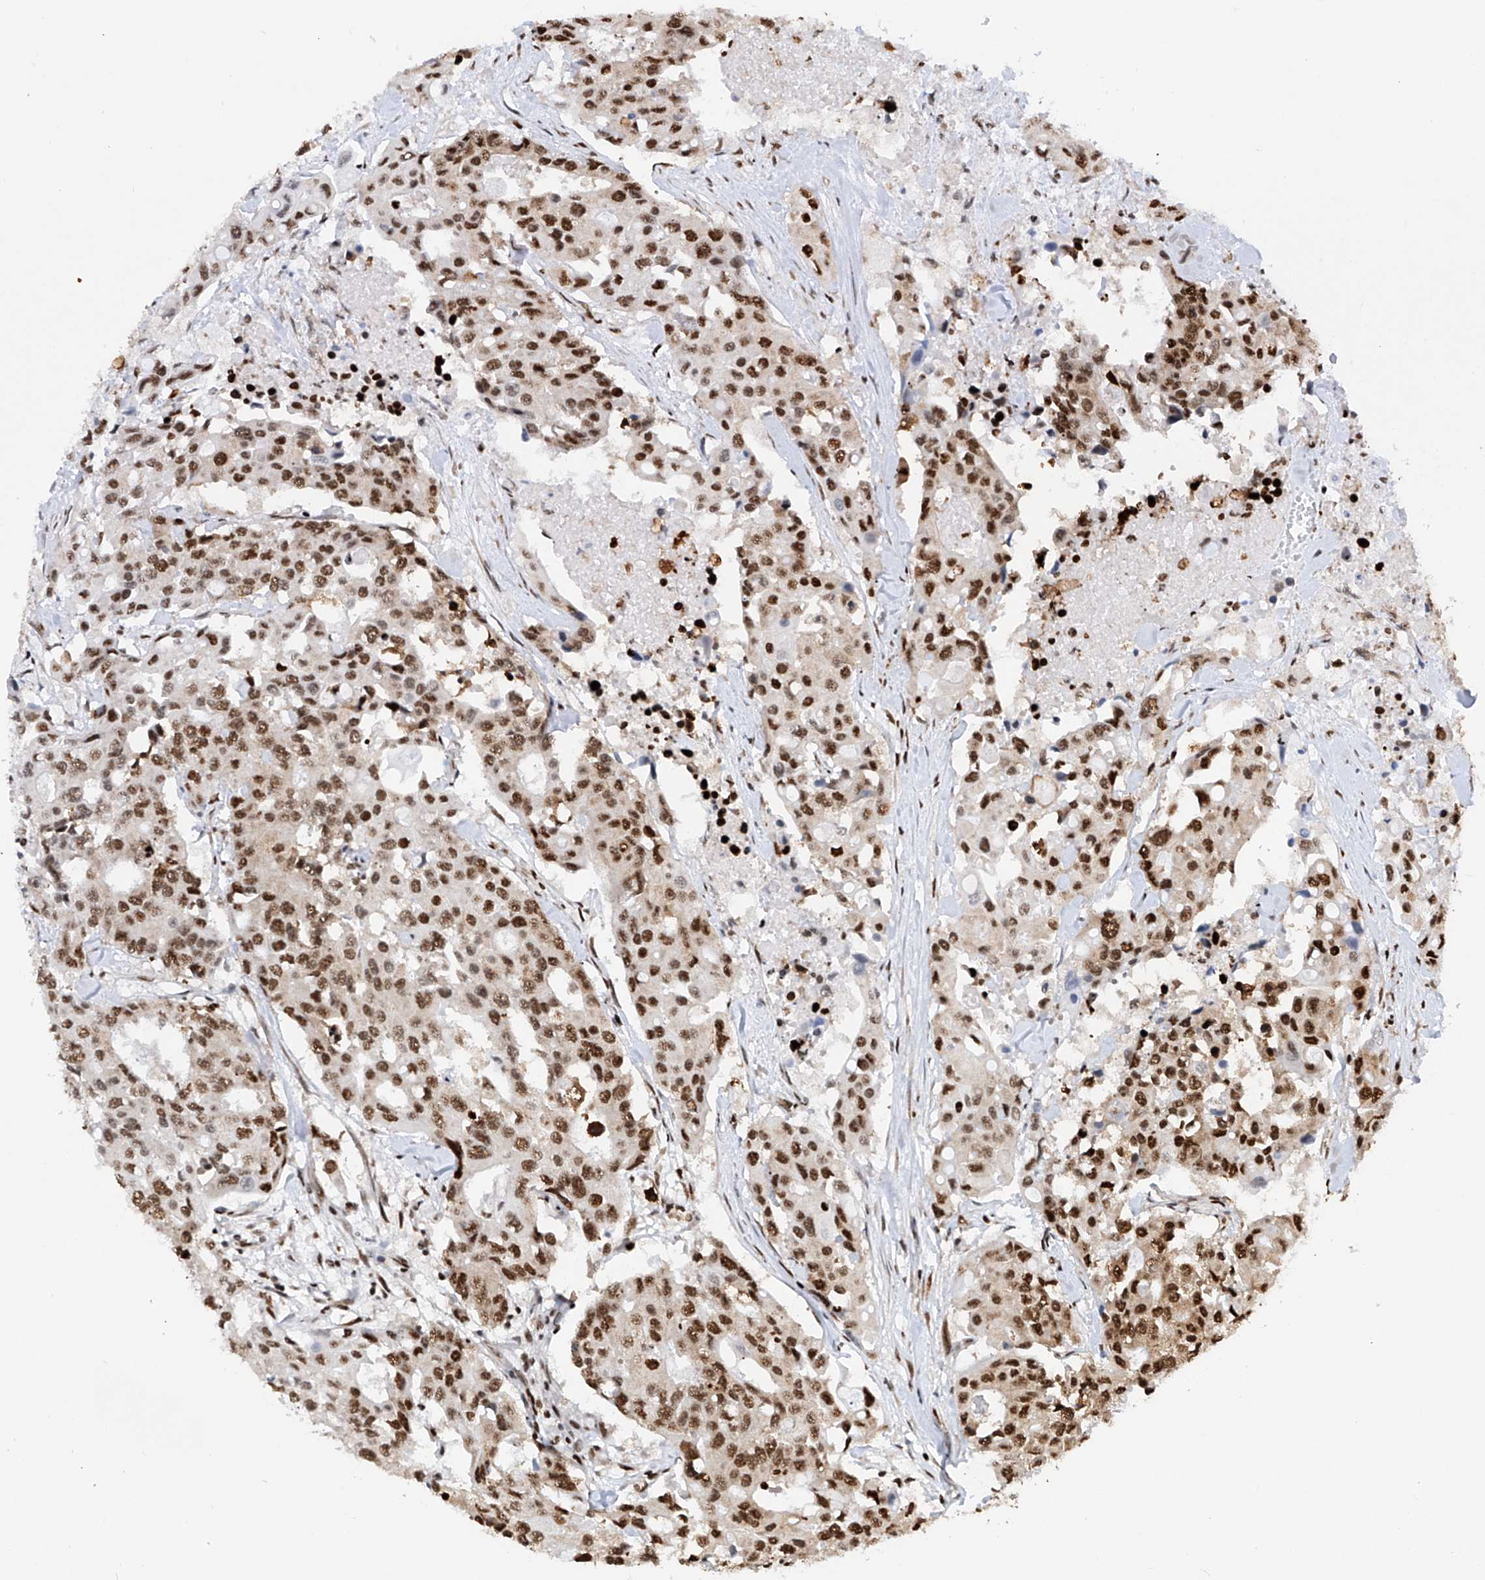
{"staining": {"intensity": "strong", "quantity": ">75%", "location": "nuclear"}, "tissue": "colorectal cancer", "cell_type": "Tumor cells", "image_type": "cancer", "snomed": [{"axis": "morphology", "description": "Adenocarcinoma, NOS"}, {"axis": "topography", "description": "Colon"}], "caption": "Protein analysis of colorectal cancer tissue displays strong nuclear expression in about >75% of tumor cells. The protein is shown in brown color, while the nuclei are stained blue.", "gene": "SRSF6", "patient": {"sex": "male", "age": 77}}